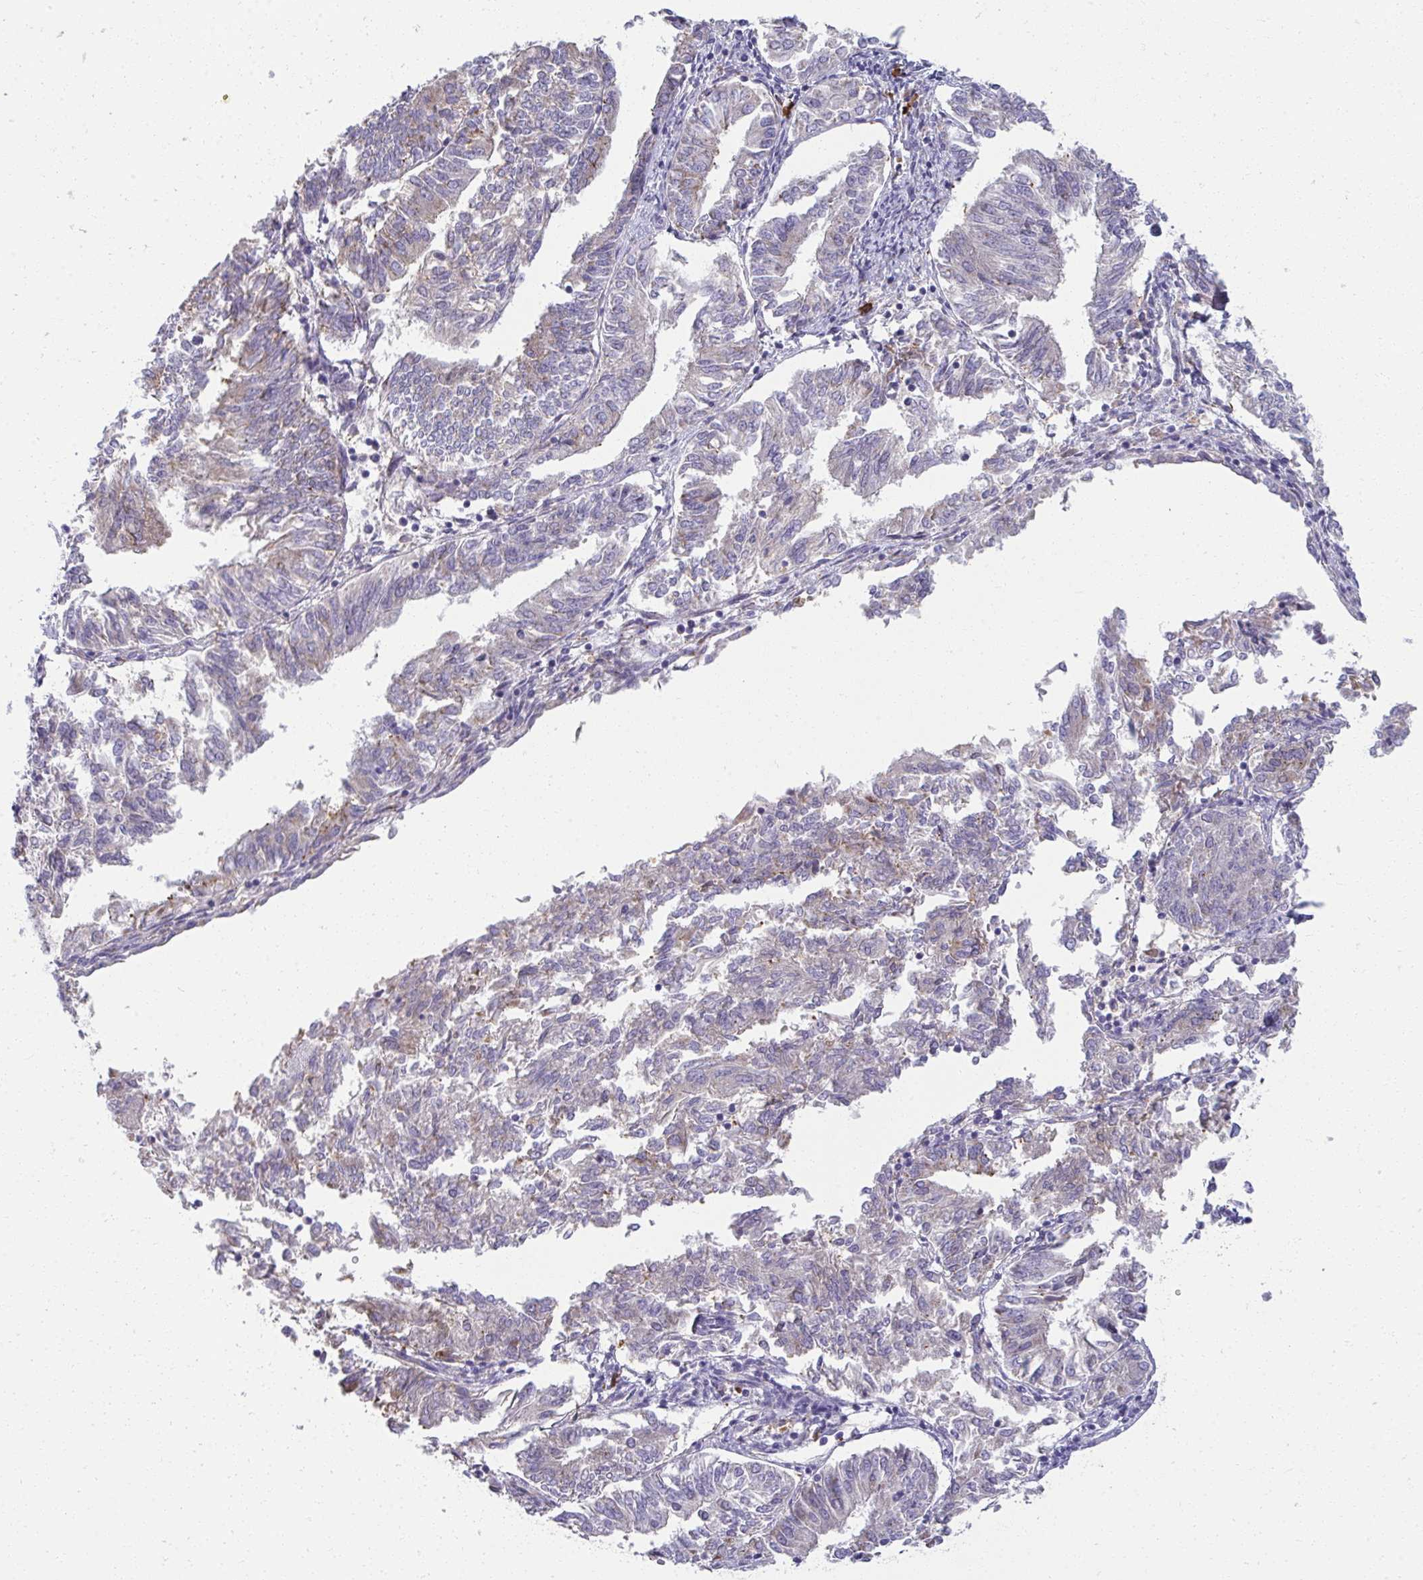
{"staining": {"intensity": "weak", "quantity": "<25%", "location": "cytoplasmic/membranous"}, "tissue": "endometrial cancer", "cell_type": "Tumor cells", "image_type": "cancer", "snomed": [{"axis": "morphology", "description": "Adenocarcinoma, NOS"}, {"axis": "topography", "description": "Endometrium"}], "caption": "An image of human endometrial cancer (adenocarcinoma) is negative for staining in tumor cells. (DAB (3,3'-diaminobenzidine) immunohistochemistry visualized using brightfield microscopy, high magnification).", "gene": "FASLG", "patient": {"sex": "female", "age": 58}}